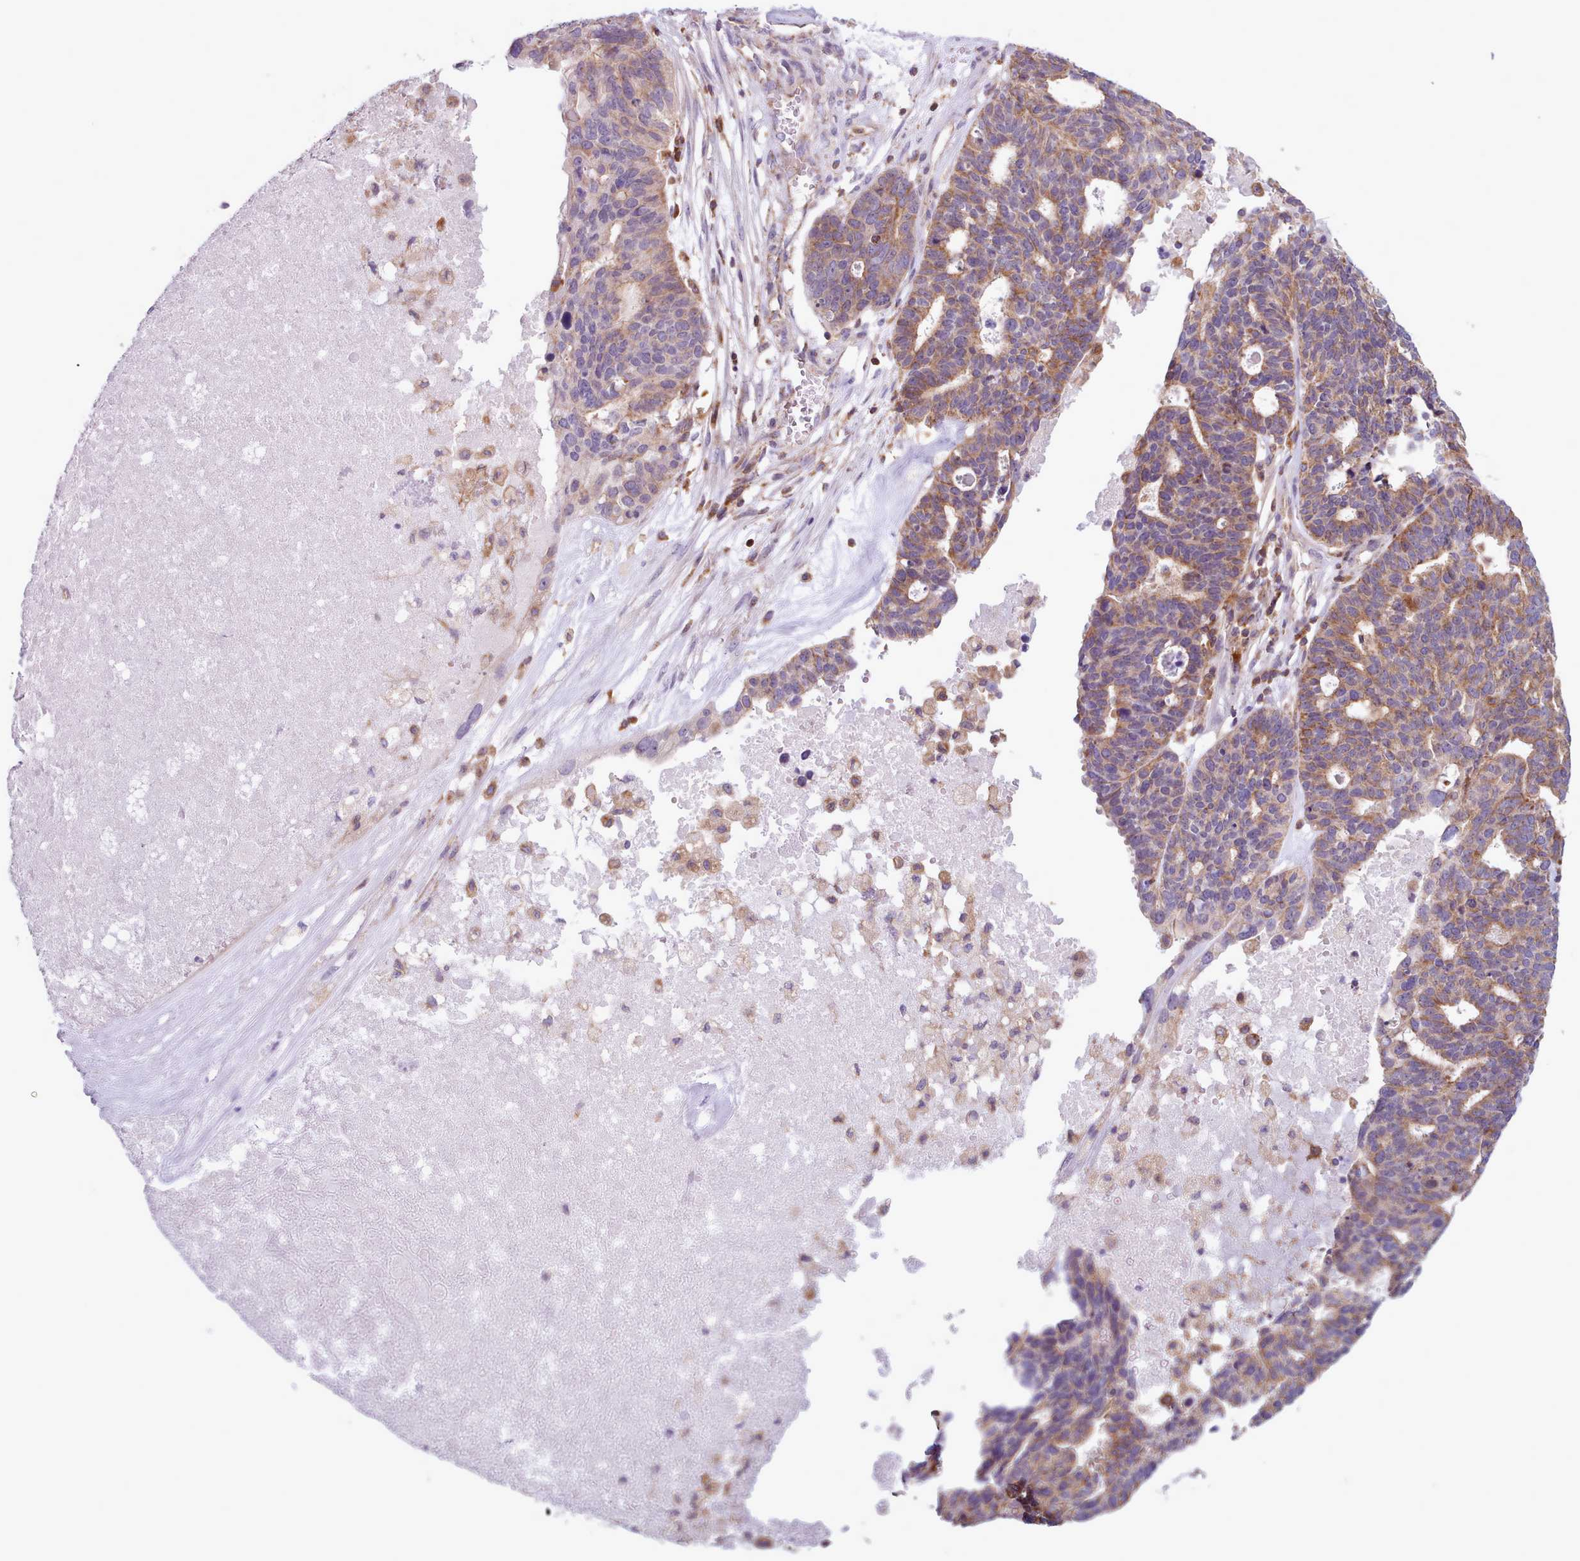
{"staining": {"intensity": "moderate", "quantity": "25%-75%", "location": "cytoplasmic/membranous"}, "tissue": "ovarian cancer", "cell_type": "Tumor cells", "image_type": "cancer", "snomed": [{"axis": "morphology", "description": "Cystadenocarcinoma, serous, NOS"}, {"axis": "topography", "description": "Ovary"}], "caption": "Immunohistochemistry (IHC) image of neoplastic tissue: ovarian serous cystadenocarcinoma stained using immunohistochemistry reveals medium levels of moderate protein expression localized specifically in the cytoplasmic/membranous of tumor cells, appearing as a cytoplasmic/membranous brown color.", "gene": "CRYBG1", "patient": {"sex": "female", "age": 59}}